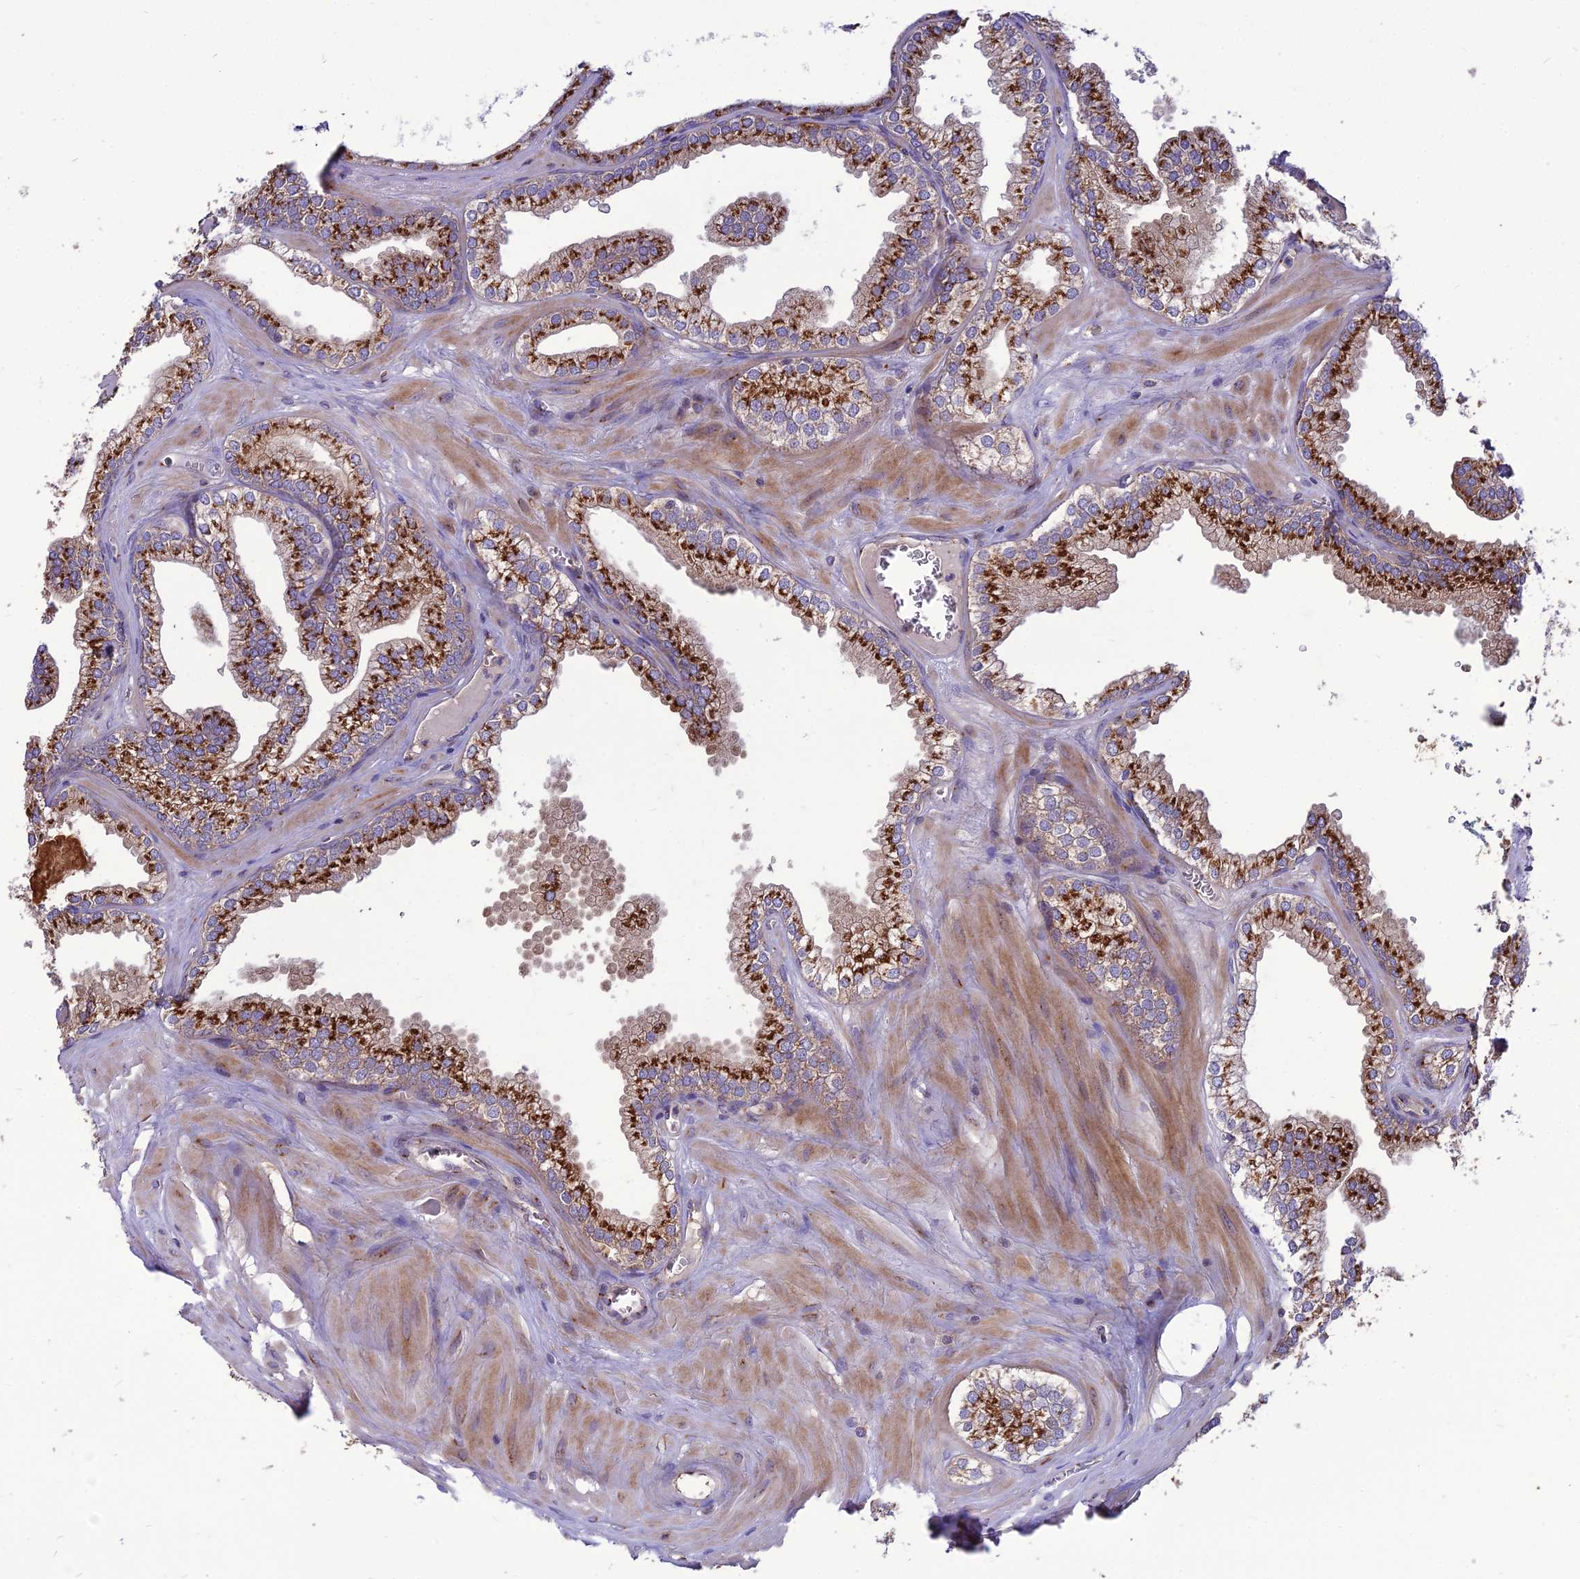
{"staining": {"intensity": "strong", "quantity": "25%-75%", "location": "cytoplasmic/membranous"}, "tissue": "prostate cancer", "cell_type": "Tumor cells", "image_type": "cancer", "snomed": [{"axis": "morphology", "description": "Adenocarcinoma, Low grade"}, {"axis": "topography", "description": "Prostate"}], "caption": "Immunohistochemical staining of low-grade adenocarcinoma (prostate) demonstrates high levels of strong cytoplasmic/membranous protein staining in approximately 25%-75% of tumor cells. Using DAB (3,3'-diaminobenzidine) (brown) and hematoxylin (blue) stains, captured at high magnification using brightfield microscopy.", "gene": "SPRYD7", "patient": {"sex": "male", "age": 60}}